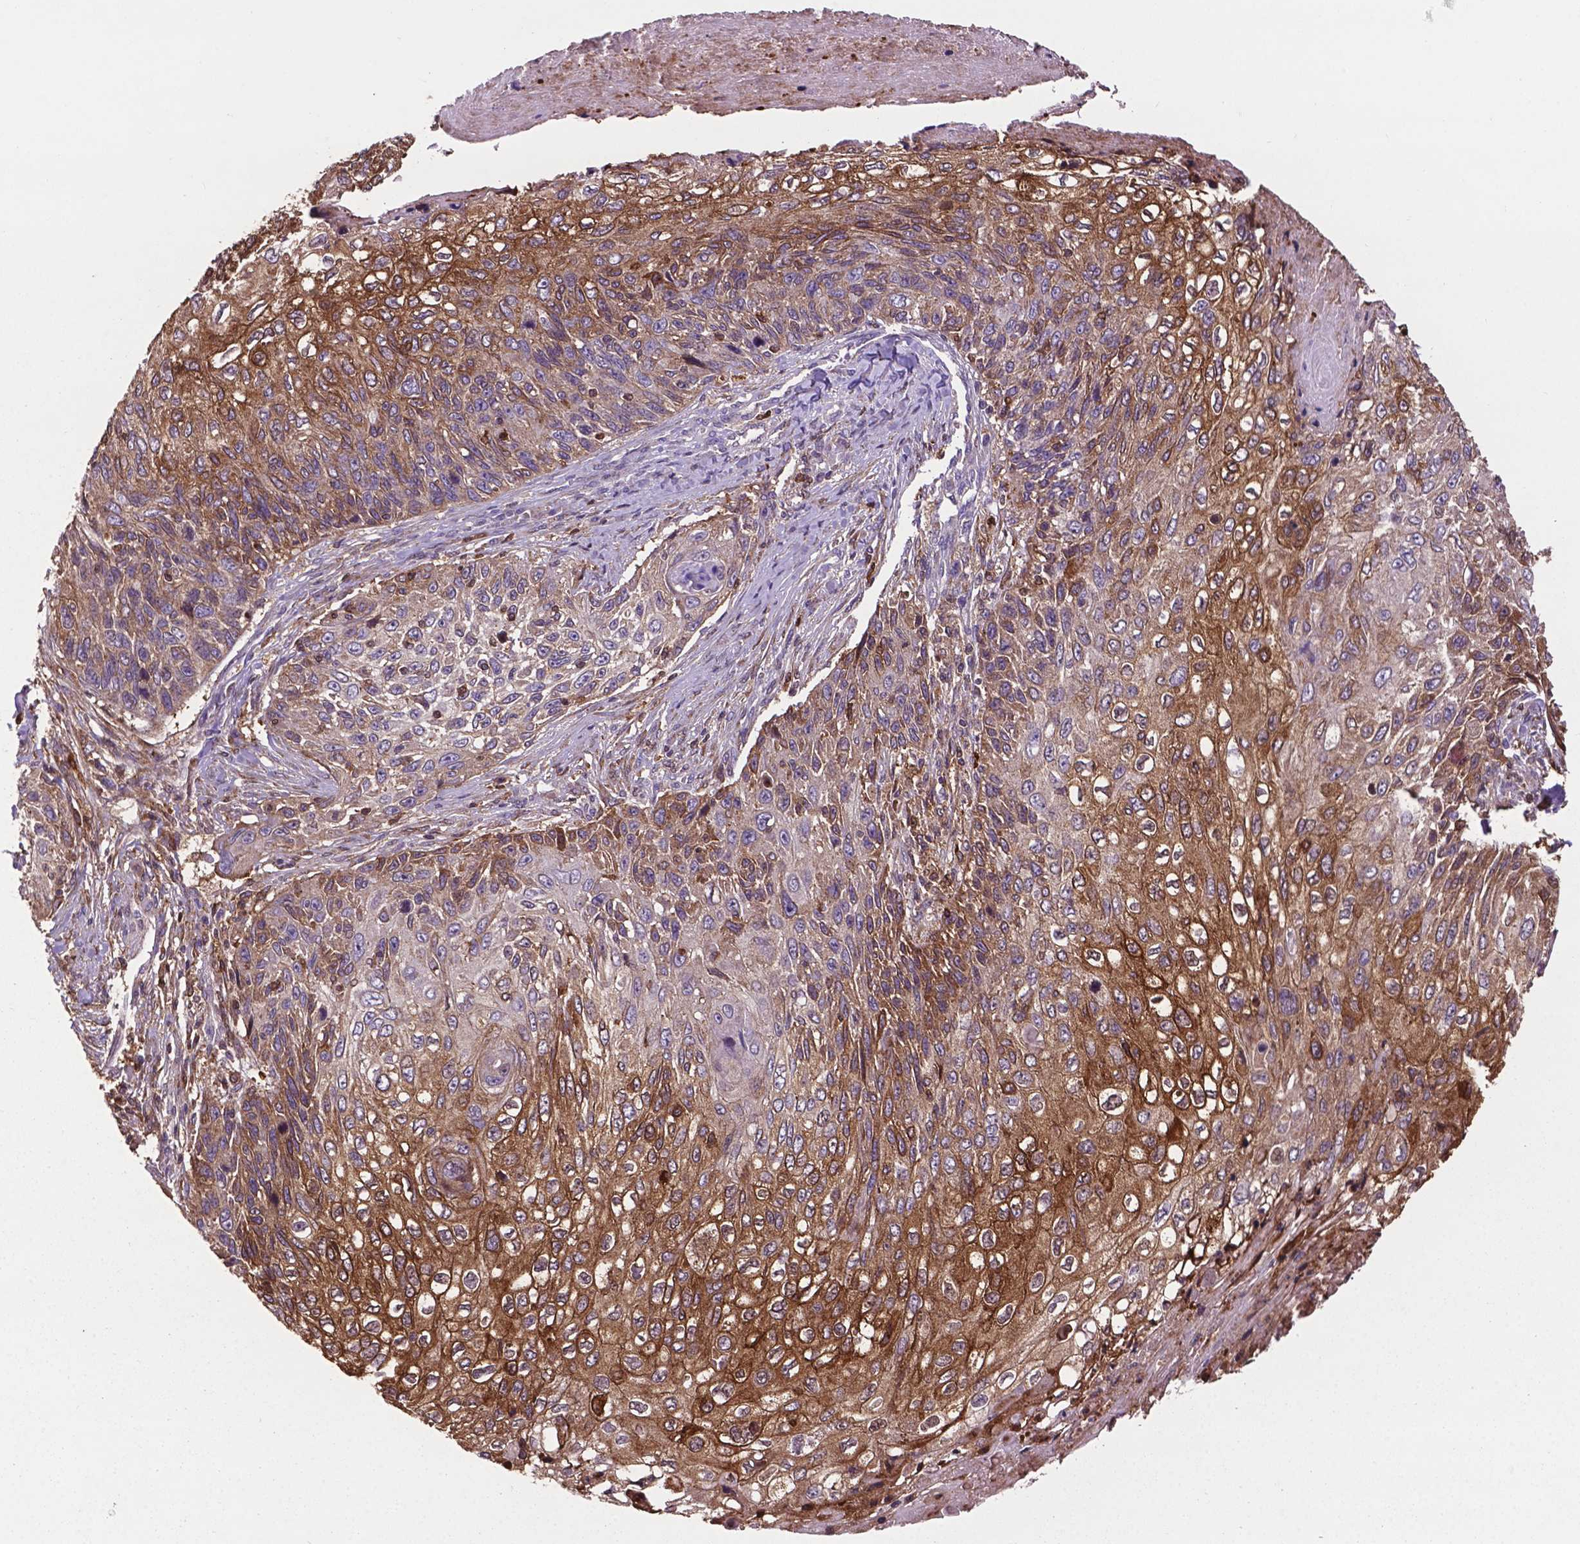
{"staining": {"intensity": "moderate", "quantity": "25%-75%", "location": "cytoplasmic/membranous"}, "tissue": "skin cancer", "cell_type": "Tumor cells", "image_type": "cancer", "snomed": [{"axis": "morphology", "description": "Squamous cell carcinoma, NOS"}, {"axis": "topography", "description": "Skin"}], "caption": "The immunohistochemical stain labels moderate cytoplasmic/membranous expression in tumor cells of skin cancer (squamous cell carcinoma) tissue.", "gene": "SMAD3", "patient": {"sex": "male", "age": 92}}